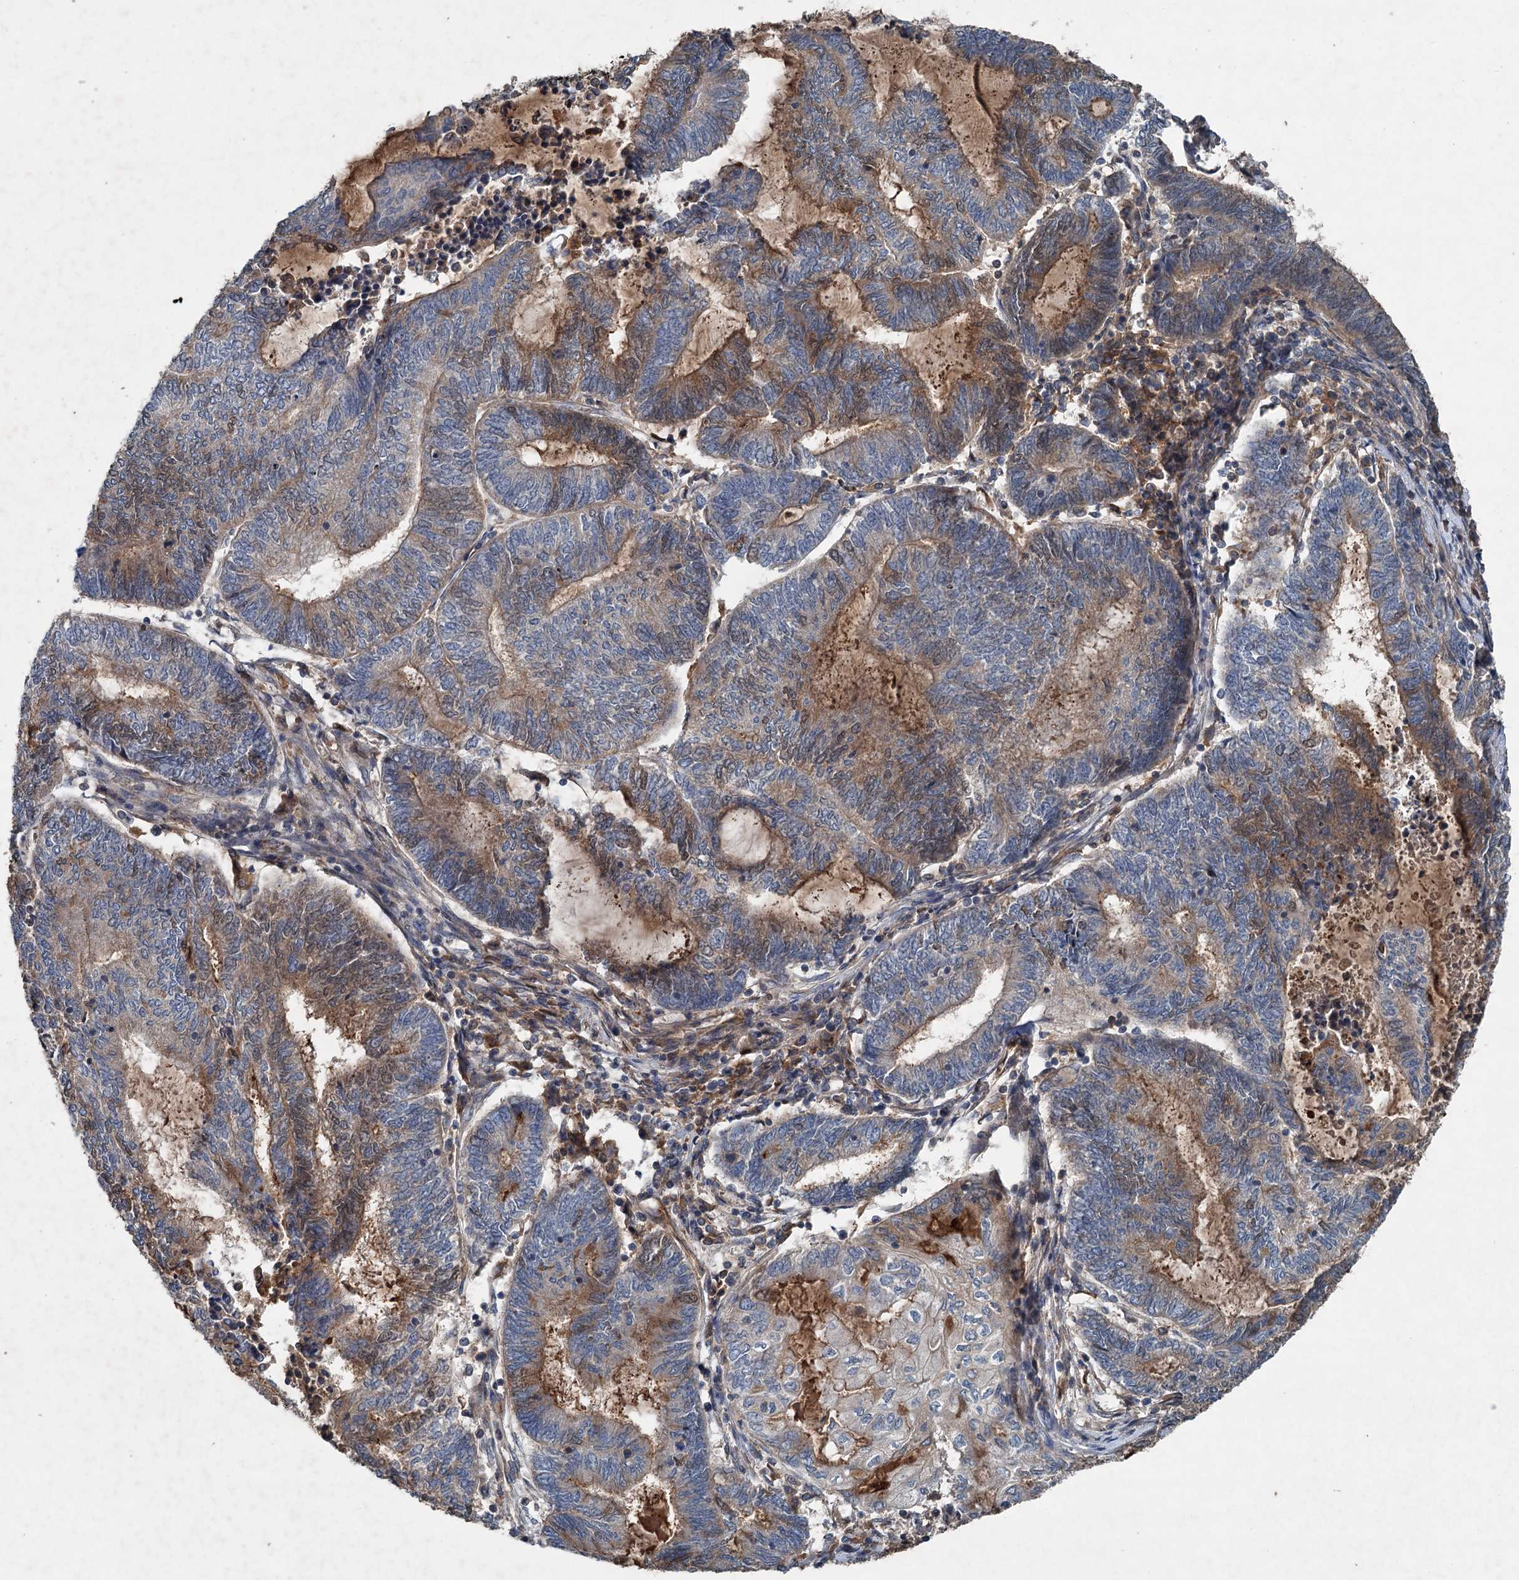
{"staining": {"intensity": "moderate", "quantity": "<25%", "location": "cytoplasmic/membranous"}, "tissue": "endometrial cancer", "cell_type": "Tumor cells", "image_type": "cancer", "snomed": [{"axis": "morphology", "description": "Adenocarcinoma, NOS"}, {"axis": "topography", "description": "Uterus"}, {"axis": "topography", "description": "Endometrium"}], "caption": "Immunohistochemical staining of human endometrial adenocarcinoma demonstrates low levels of moderate cytoplasmic/membranous protein expression in about <25% of tumor cells.", "gene": "TAPBPL", "patient": {"sex": "female", "age": 70}}